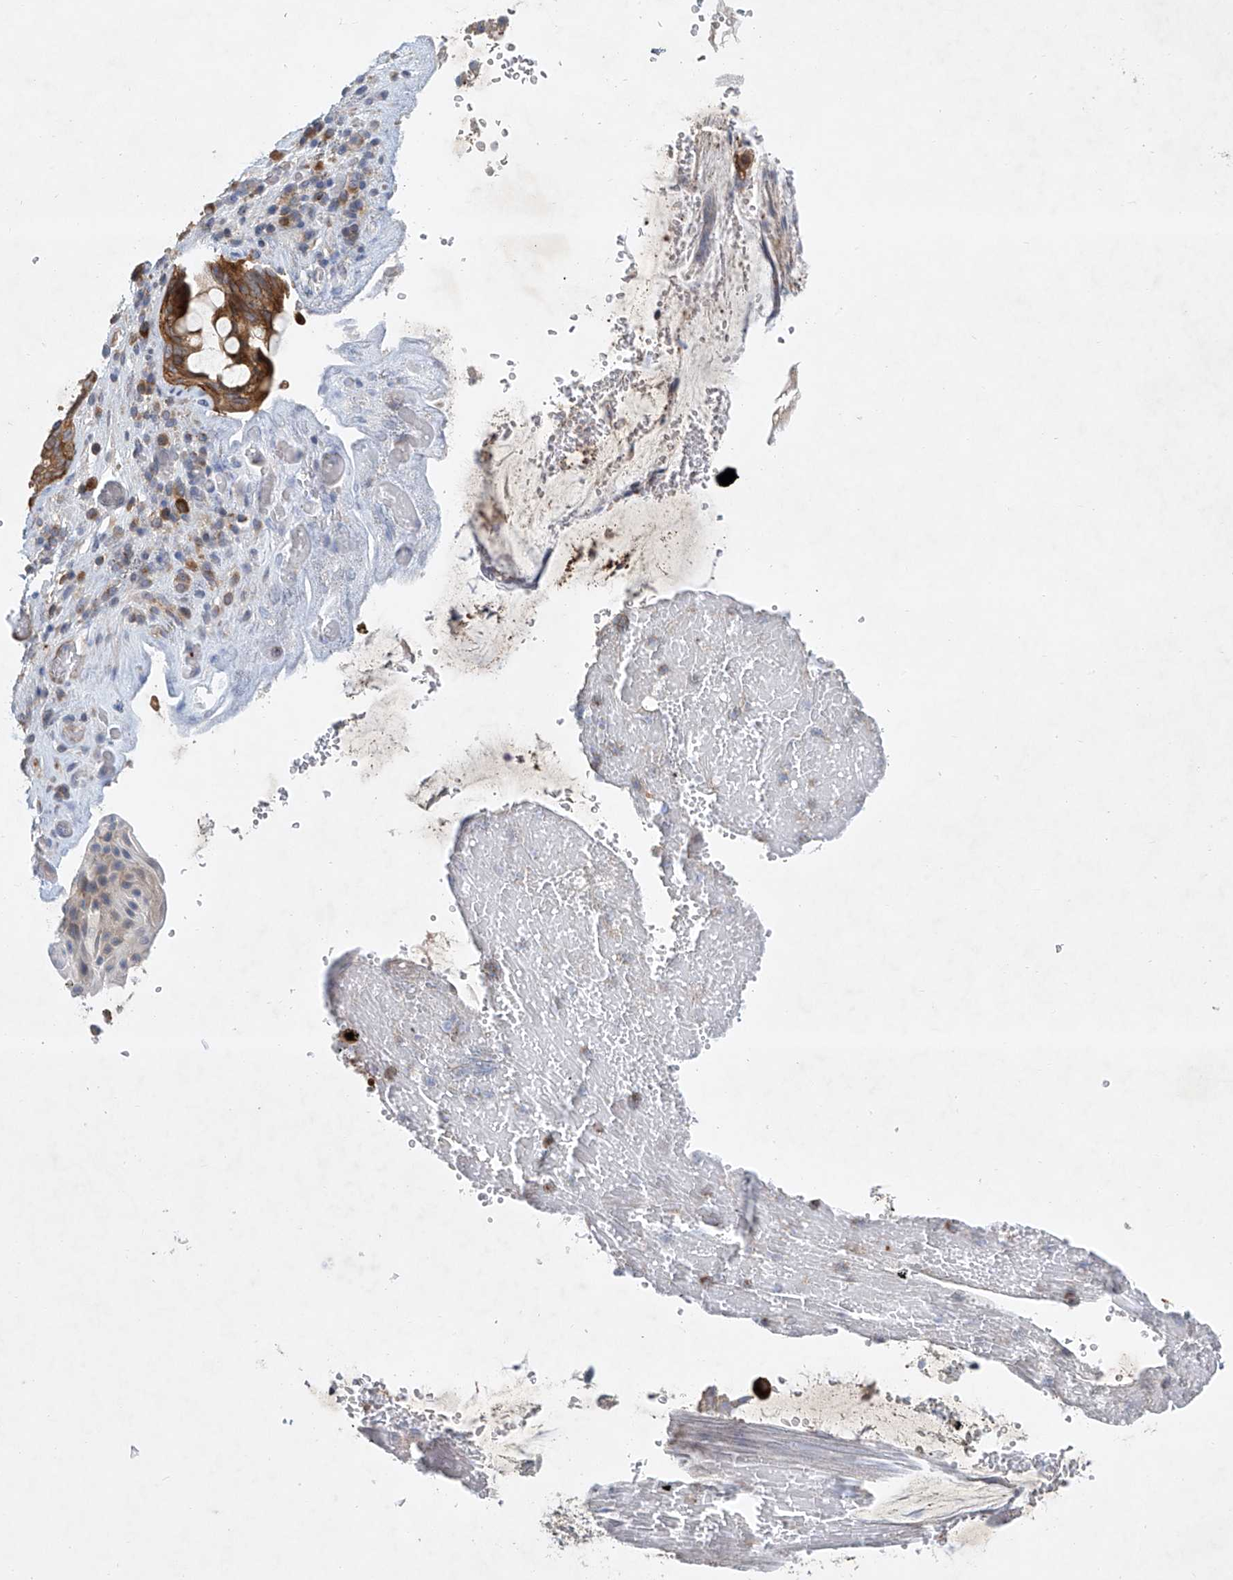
{"staining": {"intensity": "moderate", "quantity": ">75%", "location": "cytoplasmic/membranous"}, "tissue": "melanoma", "cell_type": "Tumor cells", "image_type": "cancer", "snomed": [{"axis": "morphology", "description": "Malignant melanoma, NOS"}, {"axis": "topography", "description": "Rectum"}], "caption": "Immunohistochemistry (IHC) staining of melanoma, which shows medium levels of moderate cytoplasmic/membranous expression in about >75% of tumor cells indicating moderate cytoplasmic/membranous protein staining. The staining was performed using DAB (brown) for protein detection and nuclei were counterstained in hematoxylin (blue).", "gene": "CARMIL1", "patient": {"sex": "female", "age": 81}}